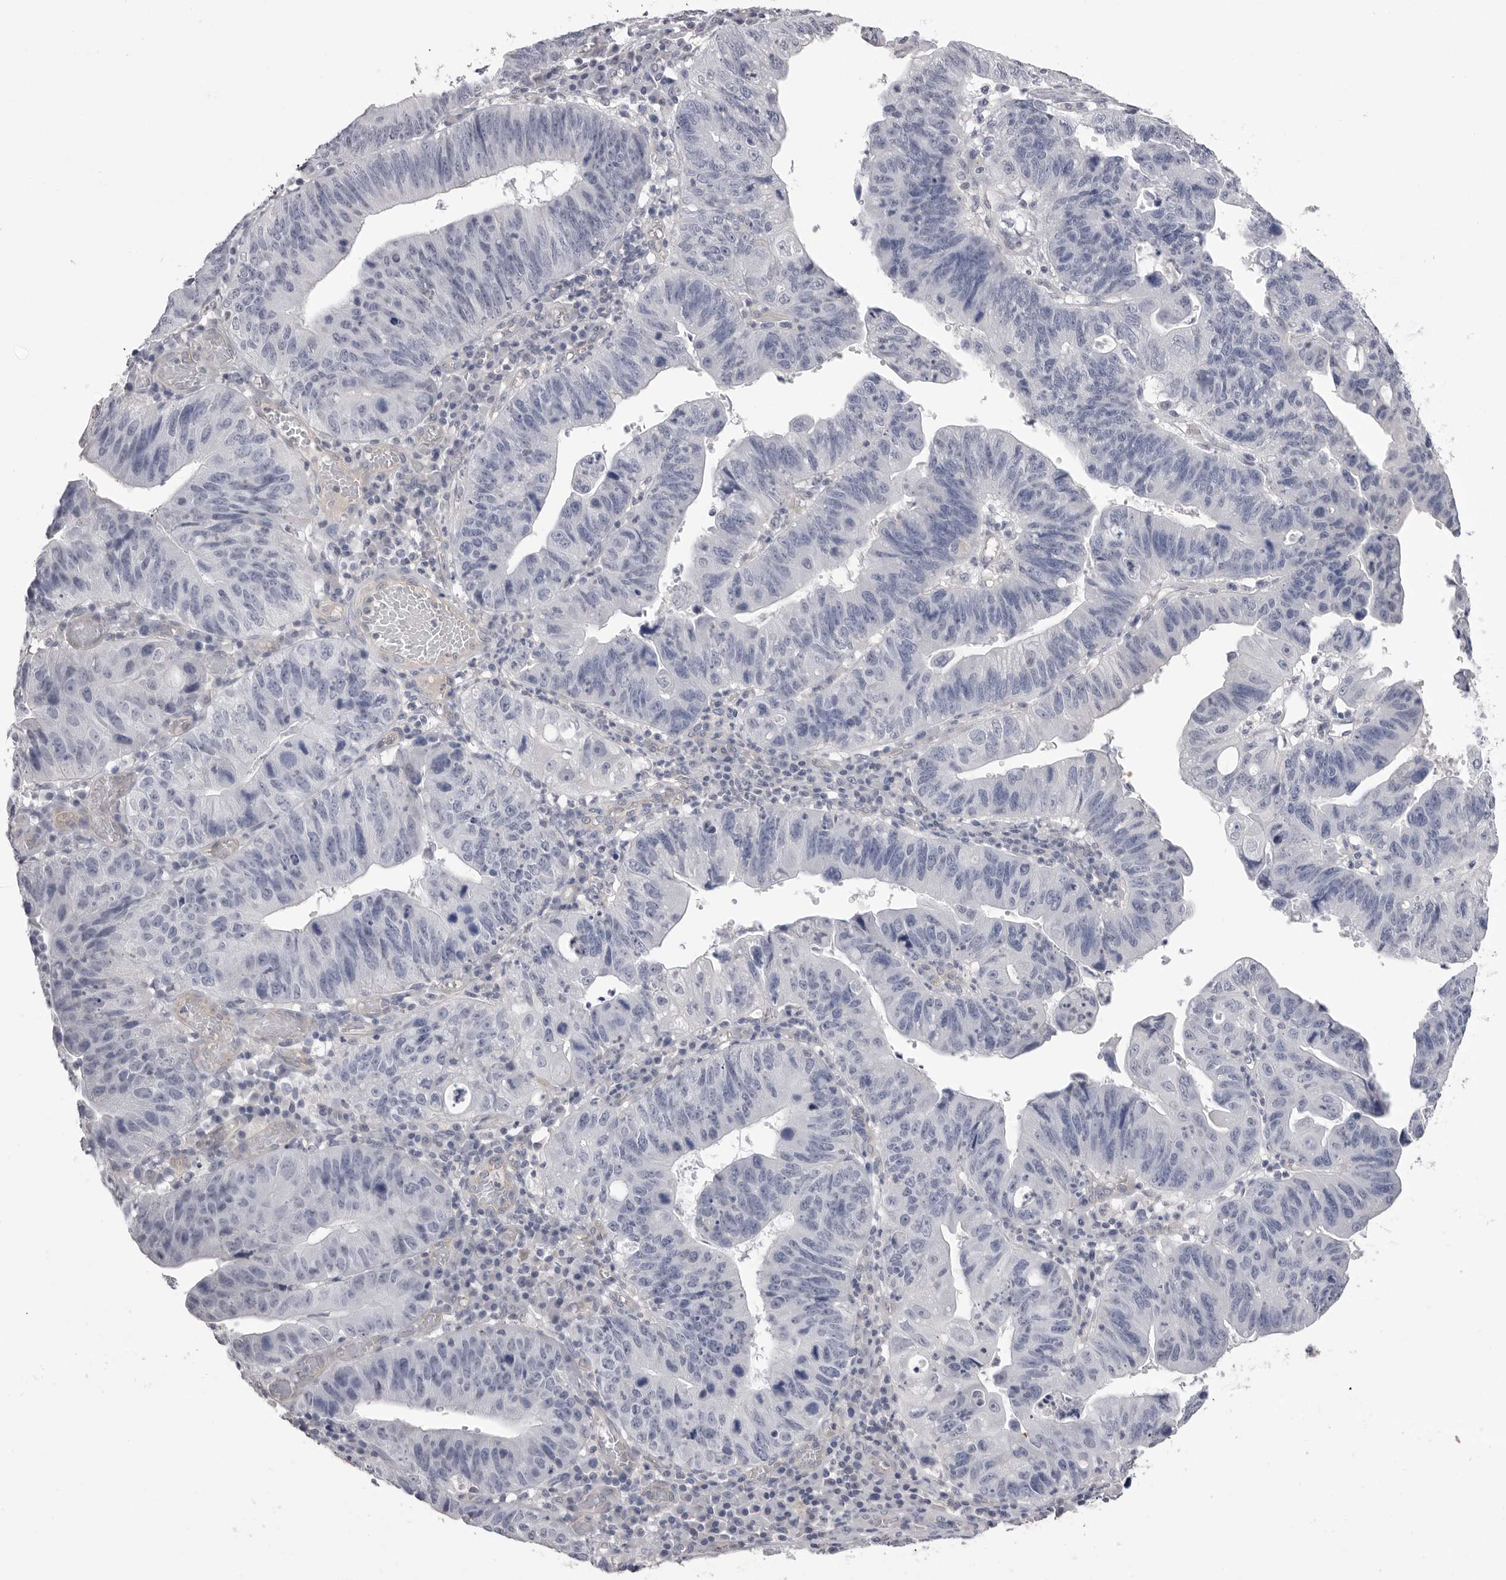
{"staining": {"intensity": "negative", "quantity": "none", "location": "none"}, "tissue": "stomach cancer", "cell_type": "Tumor cells", "image_type": "cancer", "snomed": [{"axis": "morphology", "description": "Adenocarcinoma, NOS"}, {"axis": "topography", "description": "Stomach"}], "caption": "The photomicrograph displays no significant expression in tumor cells of adenocarcinoma (stomach). (Stains: DAB immunohistochemistry (IHC) with hematoxylin counter stain, Microscopy: brightfield microscopy at high magnification).", "gene": "DLGAP3", "patient": {"sex": "male", "age": 59}}